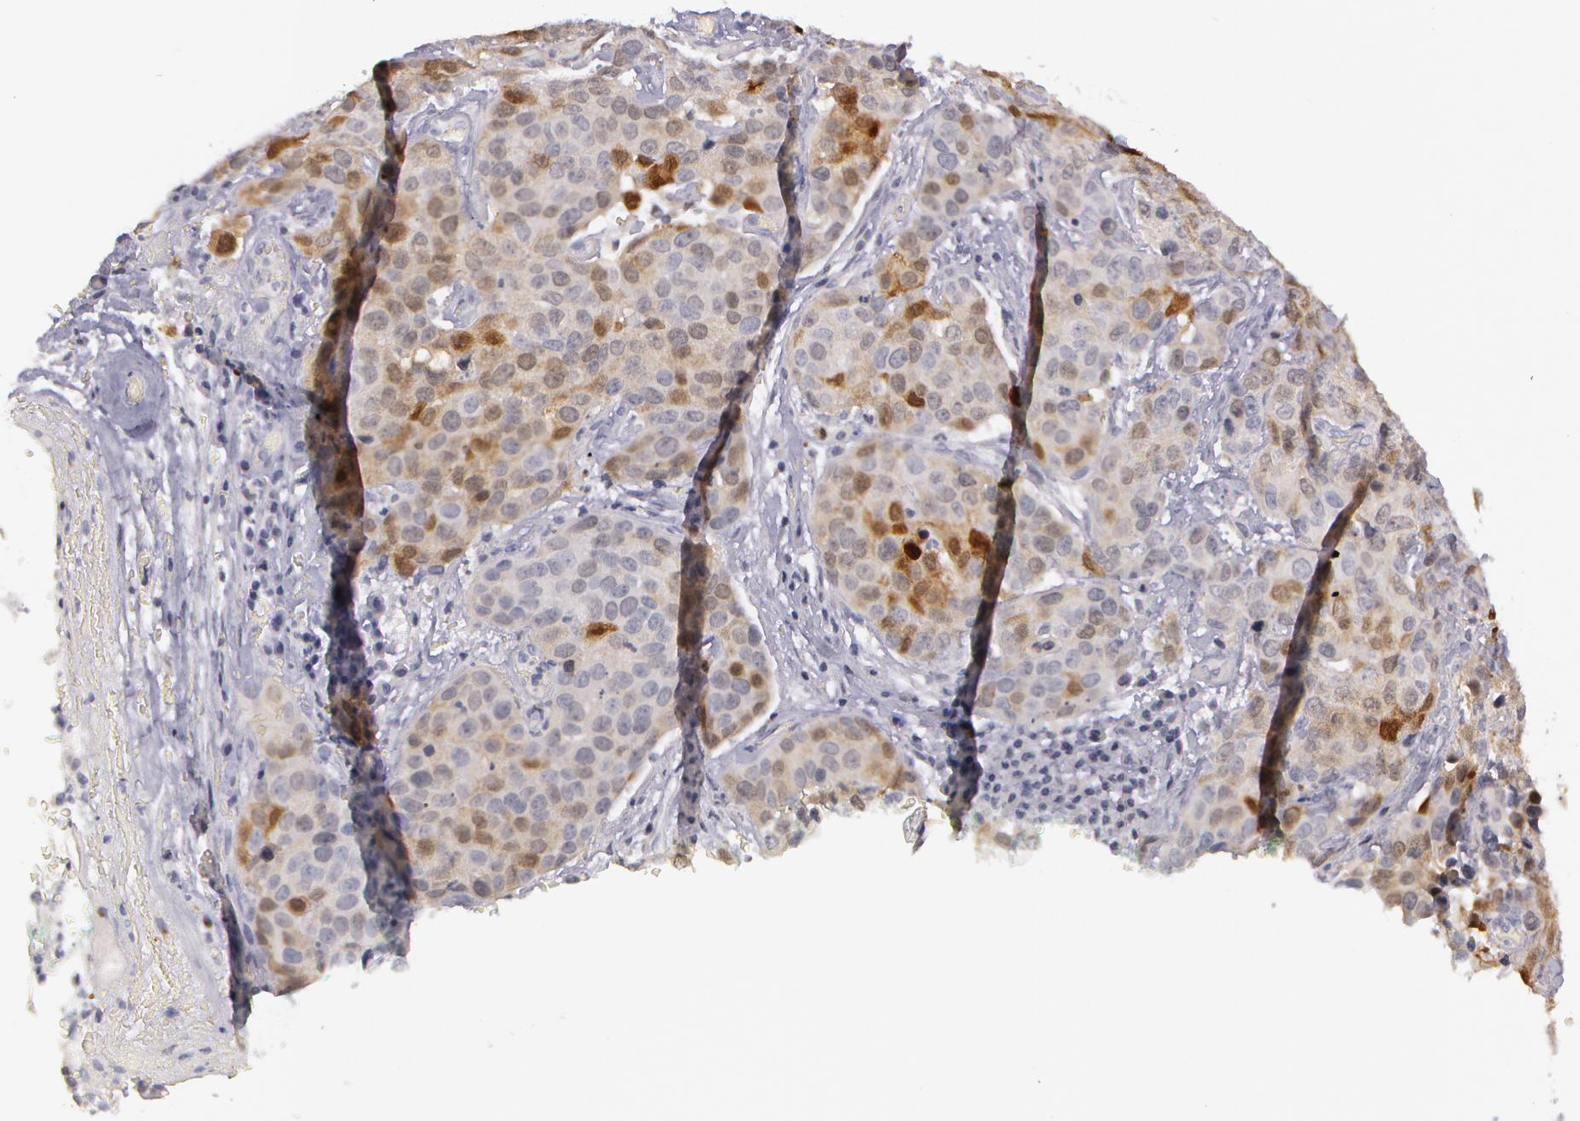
{"staining": {"intensity": "moderate", "quantity": "25%-75%", "location": "nuclear"}, "tissue": "cervical cancer", "cell_type": "Tumor cells", "image_type": "cancer", "snomed": [{"axis": "morphology", "description": "Squamous cell carcinoma, NOS"}, {"axis": "topography", "description": "Cervix"}], "caption": "A photomicrograph of cervical squamous cell carcinoma stained for a protein displays moderate nuclear brown staining in tumor cells.", "gene": "IL1RN", "patient": {"sex": "female", "age": 54}}